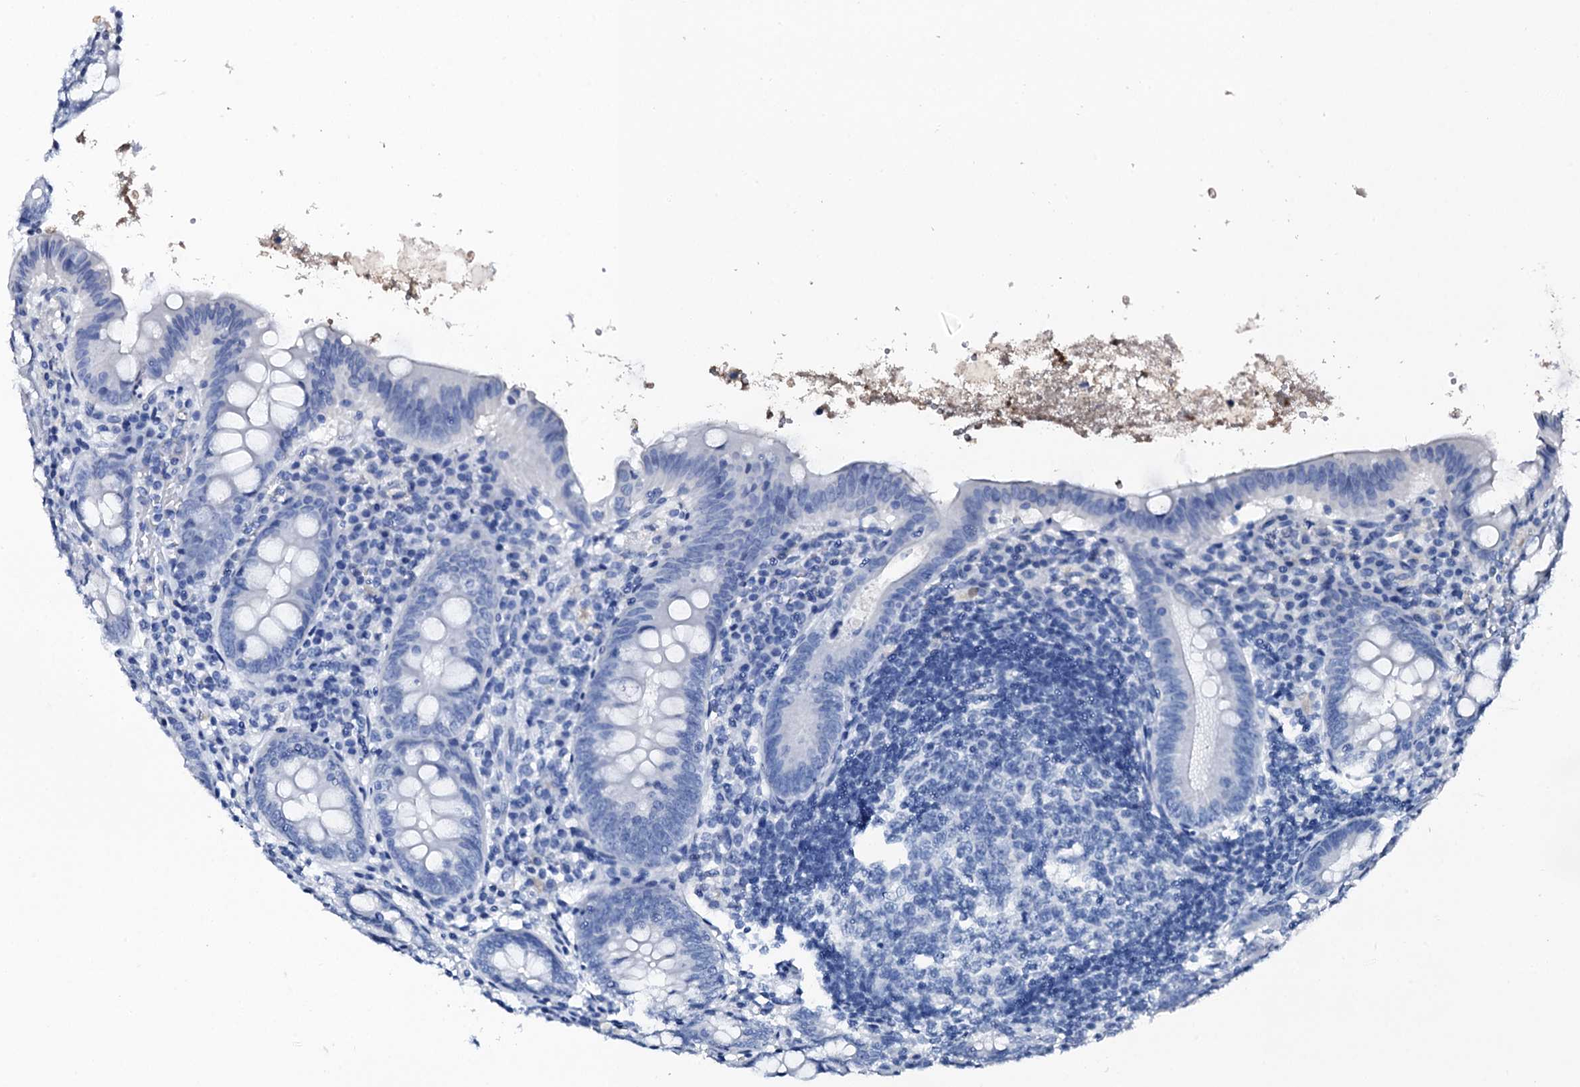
{"staining": {"intensity": "negative", "quantity": "none", "location": "none"}, "tissue": "appendix", "cell_type": "Glandular cells", "image_type": "normal", "snomed": [{"axis": "morphology", "description": "Normal tissue, NOS"}, {"axis": "topography", "description": "Appendix"}], "caption": "IHC micrograph of normal appendix: human appendix stained with DAB (3,3'-diaminobenzidine) displays no significant protein expression in glandular cells. (DAB IHC visualized using brightfield microscopy, high magnification).", "gene": "PTH", "patient": {"sex": "female", "age": 54}}